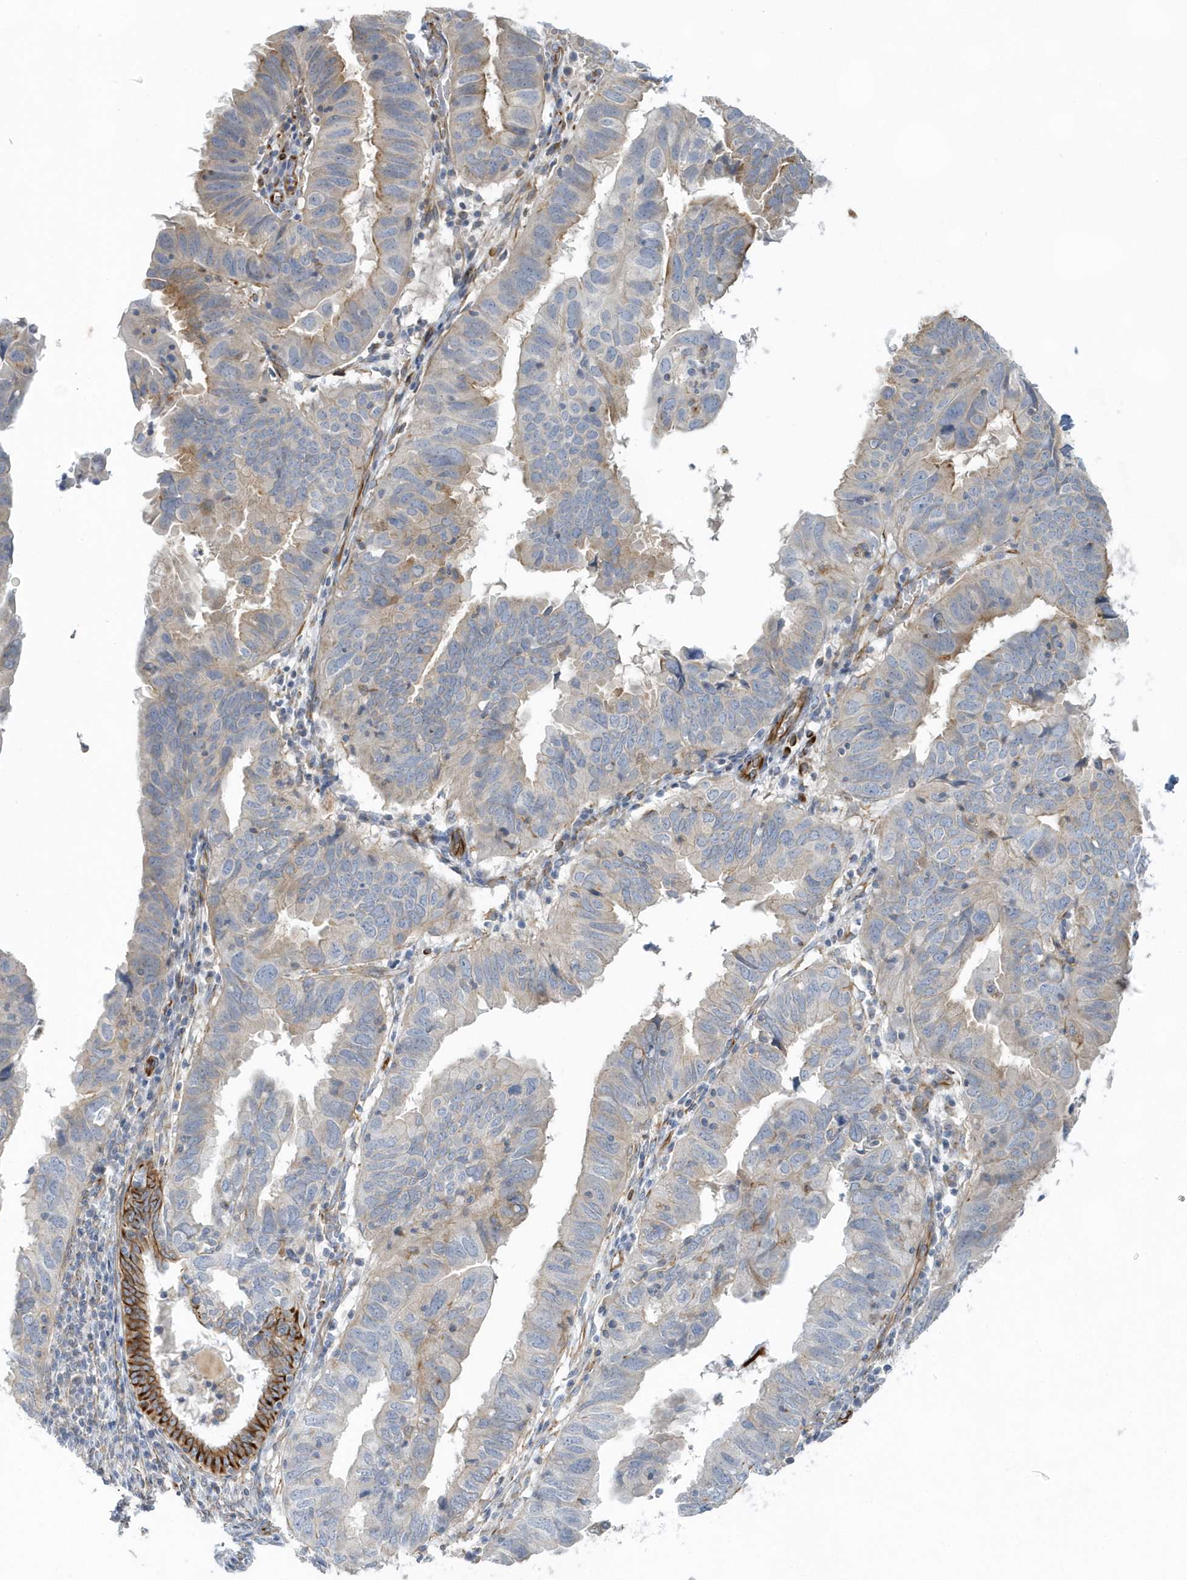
{"staining": {"intensity": "negative", "quantity": "none", "location": "none"}, "tissue": "endometrial cancer", "cell_type": "Tumor cells", "image_type": "cancer", "snomed": [{"axis": "morphology", "description": "Adenocarcinoma, NOS"}, {"axis": "topography", "description": "Uterus"}], "caption": "An image of endometrial adenocarcinoma stained for a protein displays no brown staining in tumor cells.", "gene": "RAB17", "patient": {"sex": "female", "age": 77}}